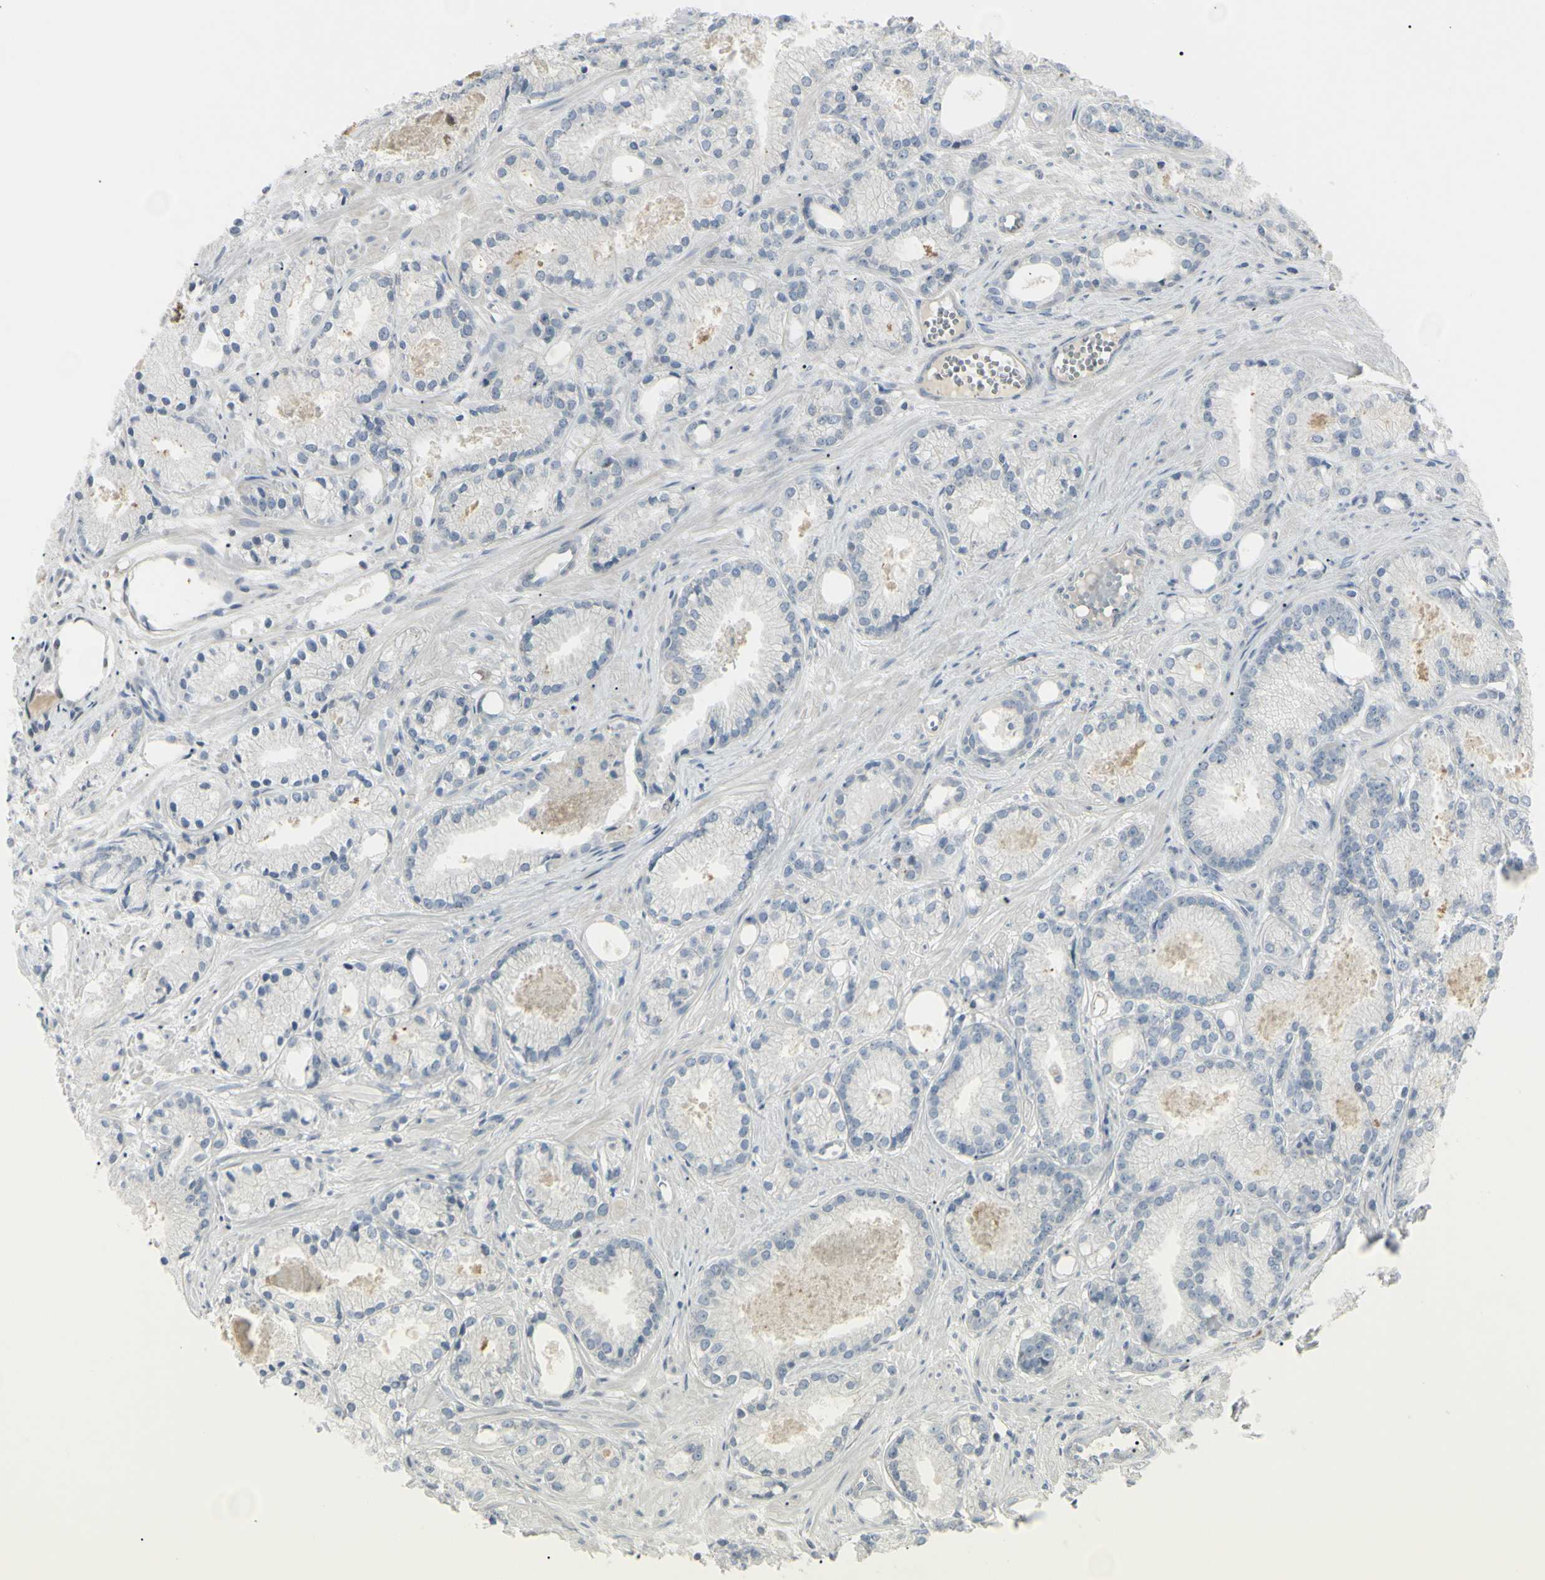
{"staining": {"intensity": "negative", "quantity": "none", "location": "none"}, "tissue": "prostate cancer", "cell_type": "Tumor cells", "image_type": "cancer", "snomed": [{"axis": "morphology", "description": "Adenocarcinoma, Low grade"}, {"axis": "topography", "description": "Prostate"}], "caption": "Low-grade adenocarcinoma (prostate) stained for a protein using IHC reveals no staining tumor cells.", "gene": "PIP", "patient": {"sex": "male", "age": 72}}